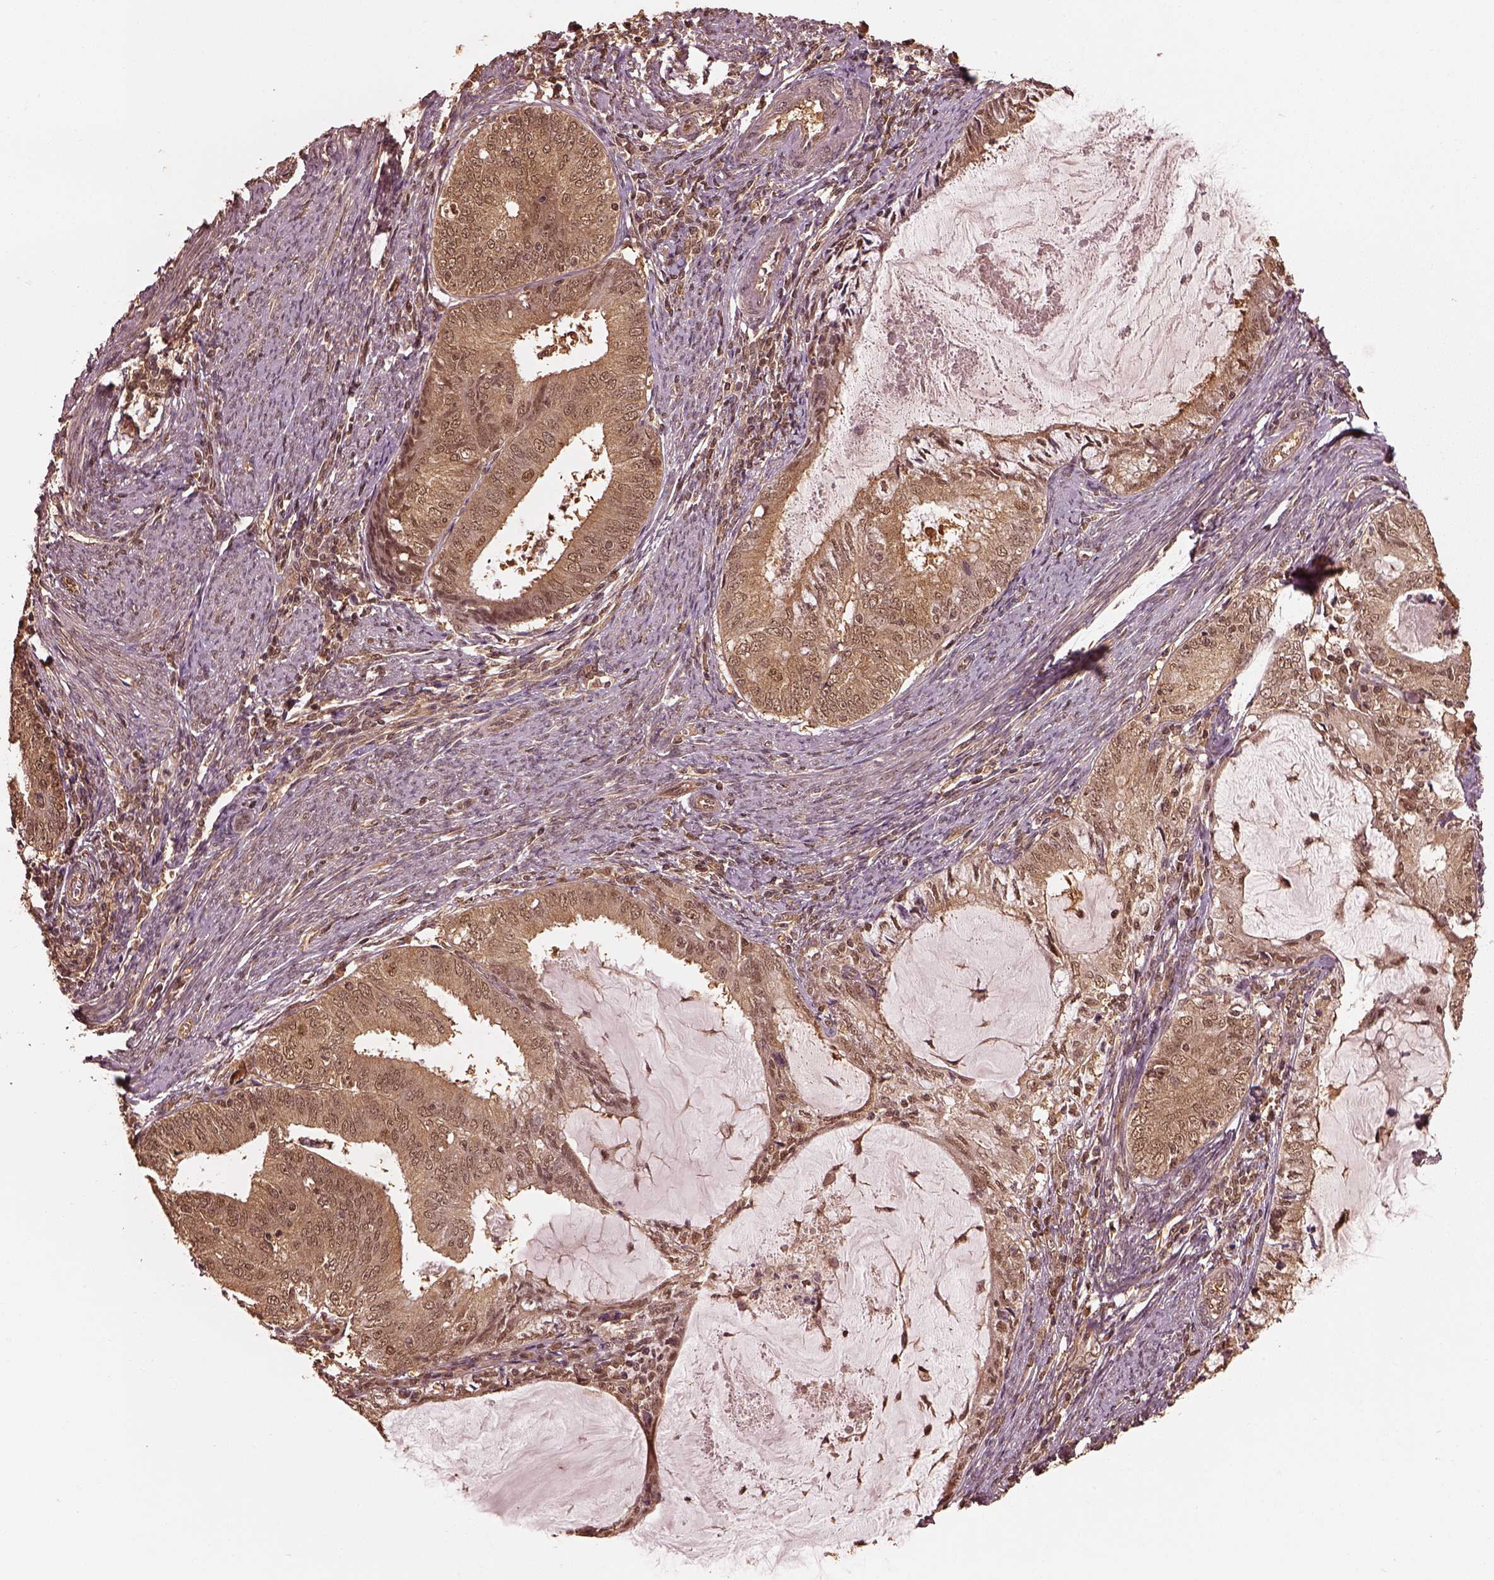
{"staining": {"intensity": "moderate", "quantity": ">75%", "location": "cytoplasmic/membranous"}, "tissue": "endometrial cancer", "cell_type": "Tumor cells", "image_type": "cancer", "snomed": [{"axis": "morphology", "description": "Adenocarcinoma, NOS"}, {"axis": "topography", "description": "Endometrium"}], "caption": "DAB (3,3'-diaminobenzidine) immunohistochemical staining of human endometrial cancer exhibits moderate cytoplasmic/membranous protein expression in approximately >75% of tumor cells. (DAB (3,3'-diaminobenzidine) IHC, brown staining for protein, blue staining for nuclei).", "gene": "PSMC5", "patient": {"sex": "female", "age": 57}}